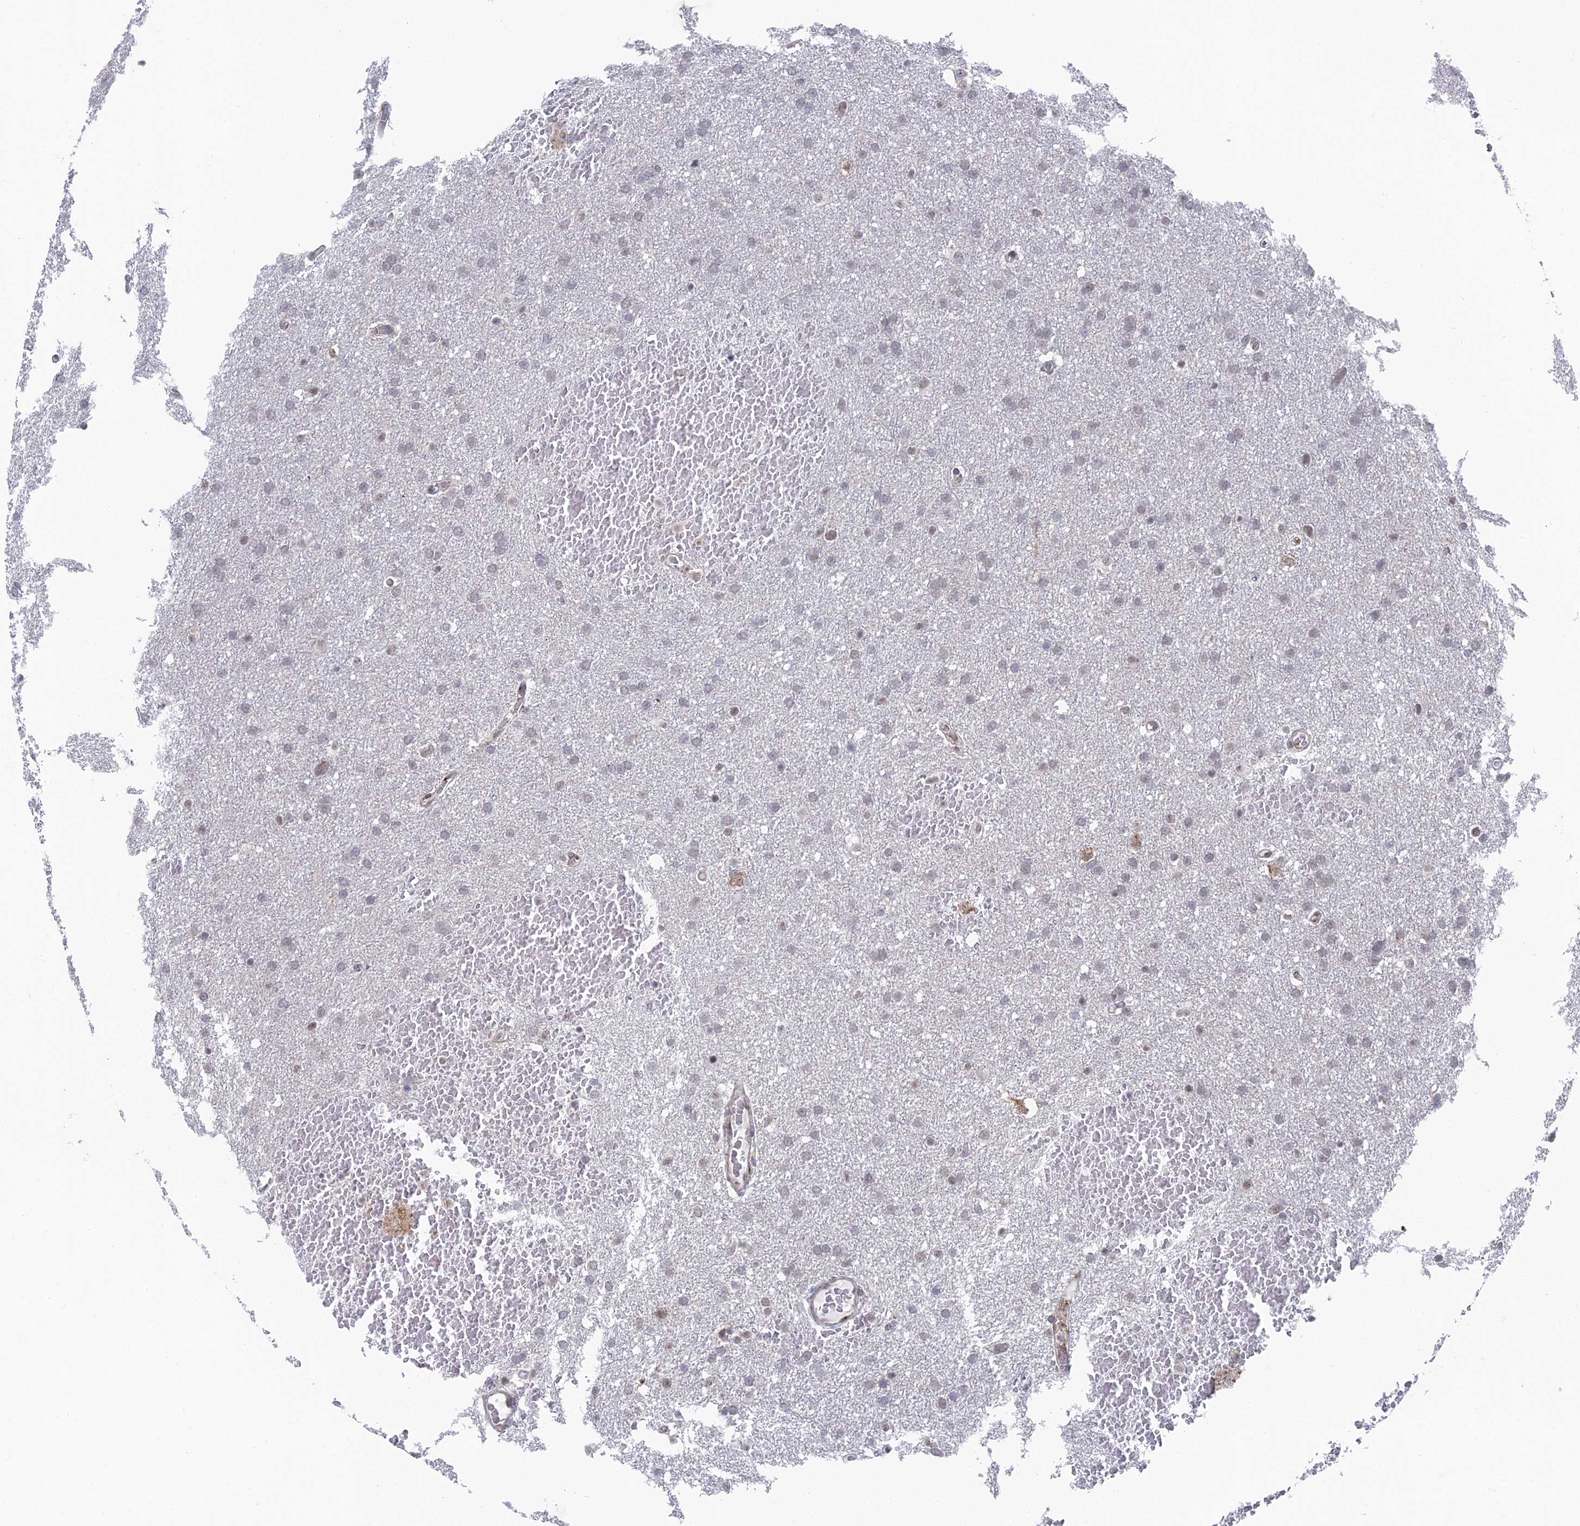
{"staining": {"intensity": "weak", "quantity": "<25%", "location": "nuclear"}, "tissue": "glioma", "cell_type": "Tumor cells", "image_type": "cancer", "snomed": [{"axis": "morphology", "description": "Glioma, malignant, High grade"}, {"axis": "topography", "description": "Cerebral cortex"}], "caption": "Image shows no significant protein staining in tumor cells of glioma.", "gene": "FHIP2A", "patient": {"sex": "female", "age": 36}}